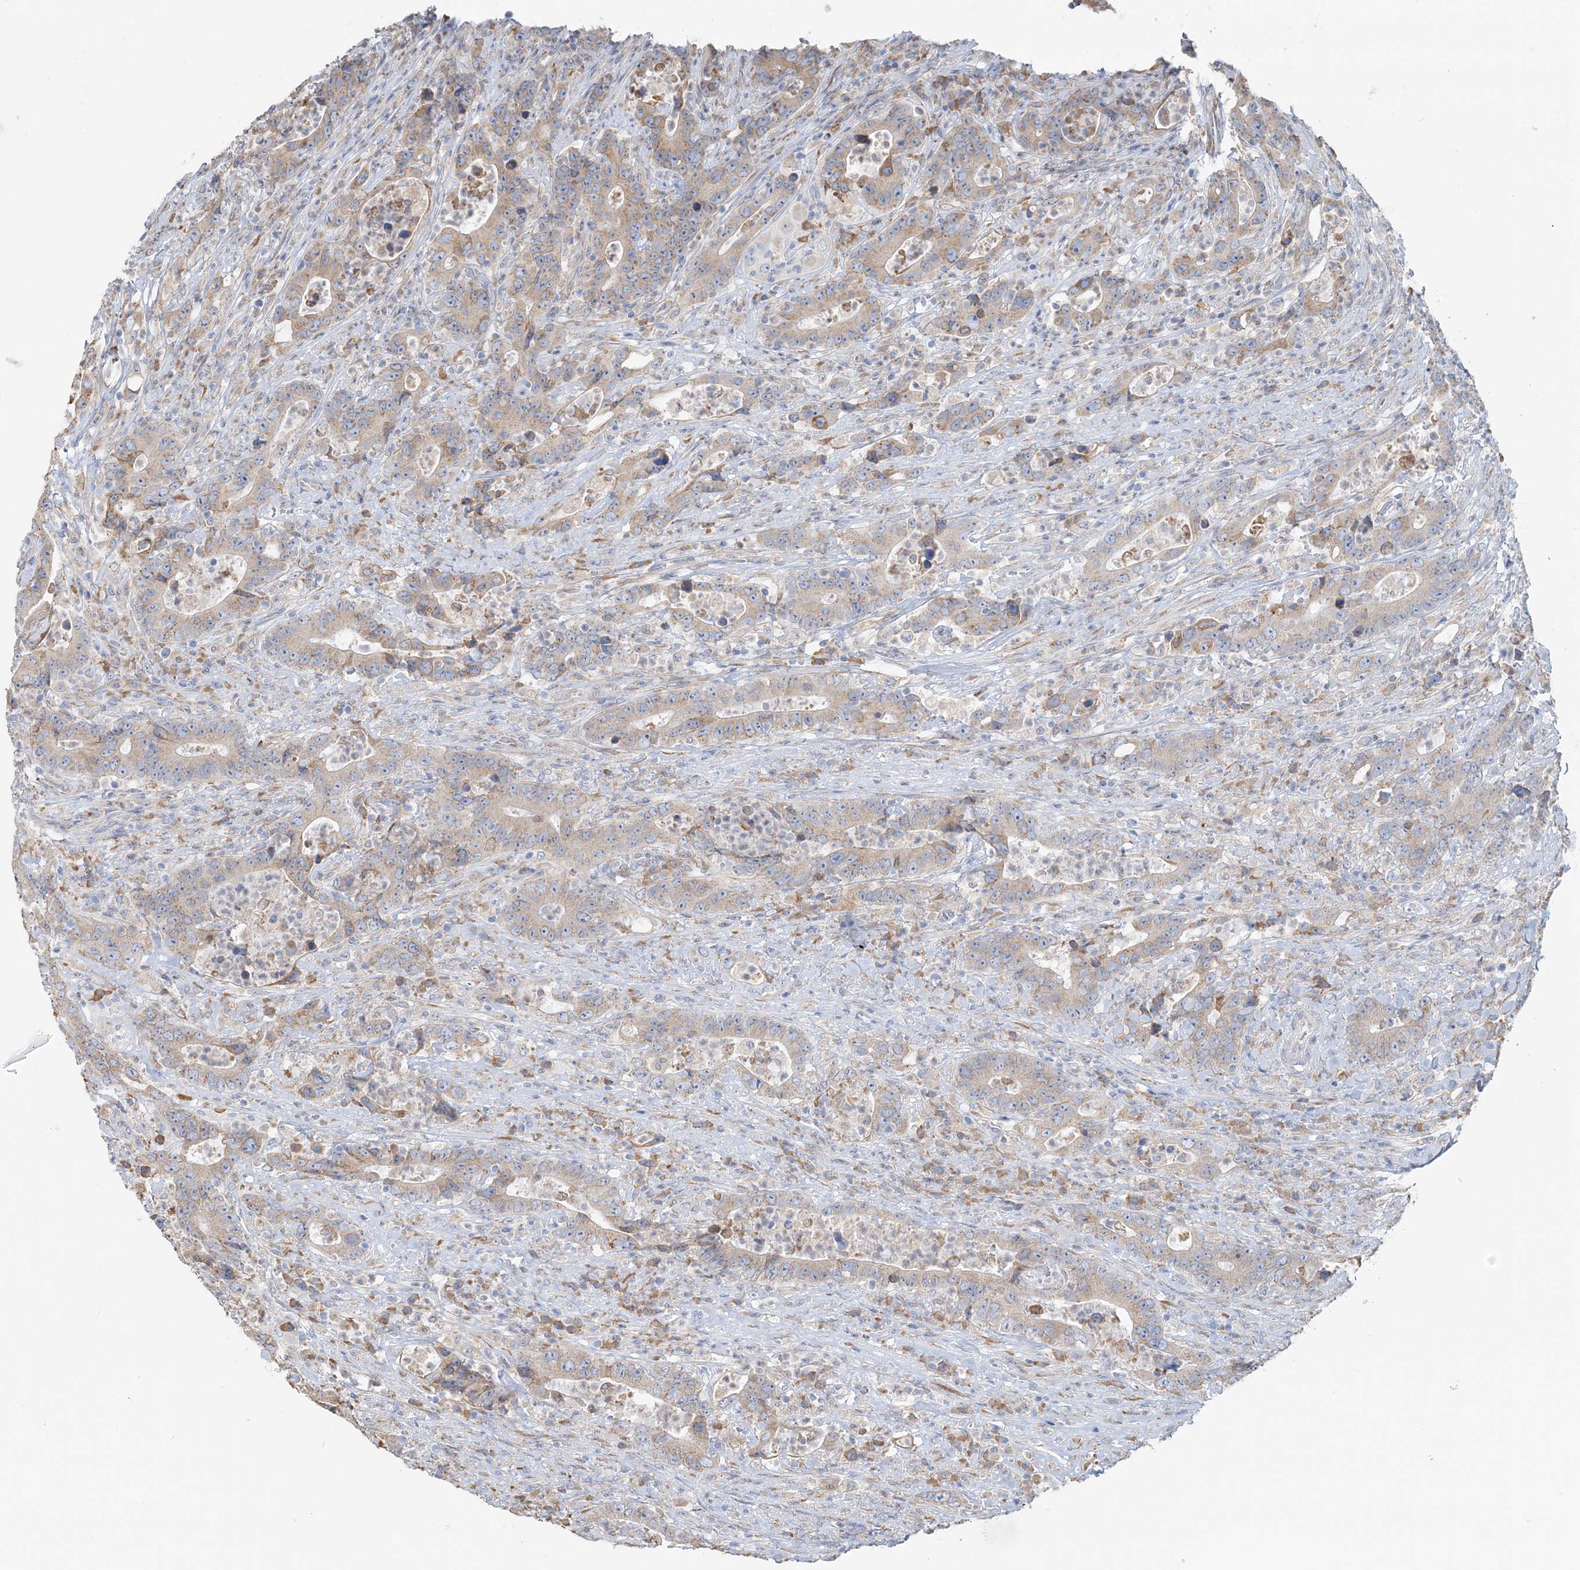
{"staining": {"intensity": "weak", "quantity": "25%-75%", "location": "cytoplasmic/membranous"}, "tissue": "colorectal cancer", "cell_type": "Tumor cells", "image_type": "cancer", "snomed": [{"axis": "morphology", "description": "Adenocarcinoma, NOS"}, {"axis": "topography", "description": "Colon"}], "caption": "Adenocarcinoma (colorectal) stained with a protein marker displays weak staining in tumor cells.", "gene": "TBC1D5", "patient": {"sex": "female", "age": 75}}